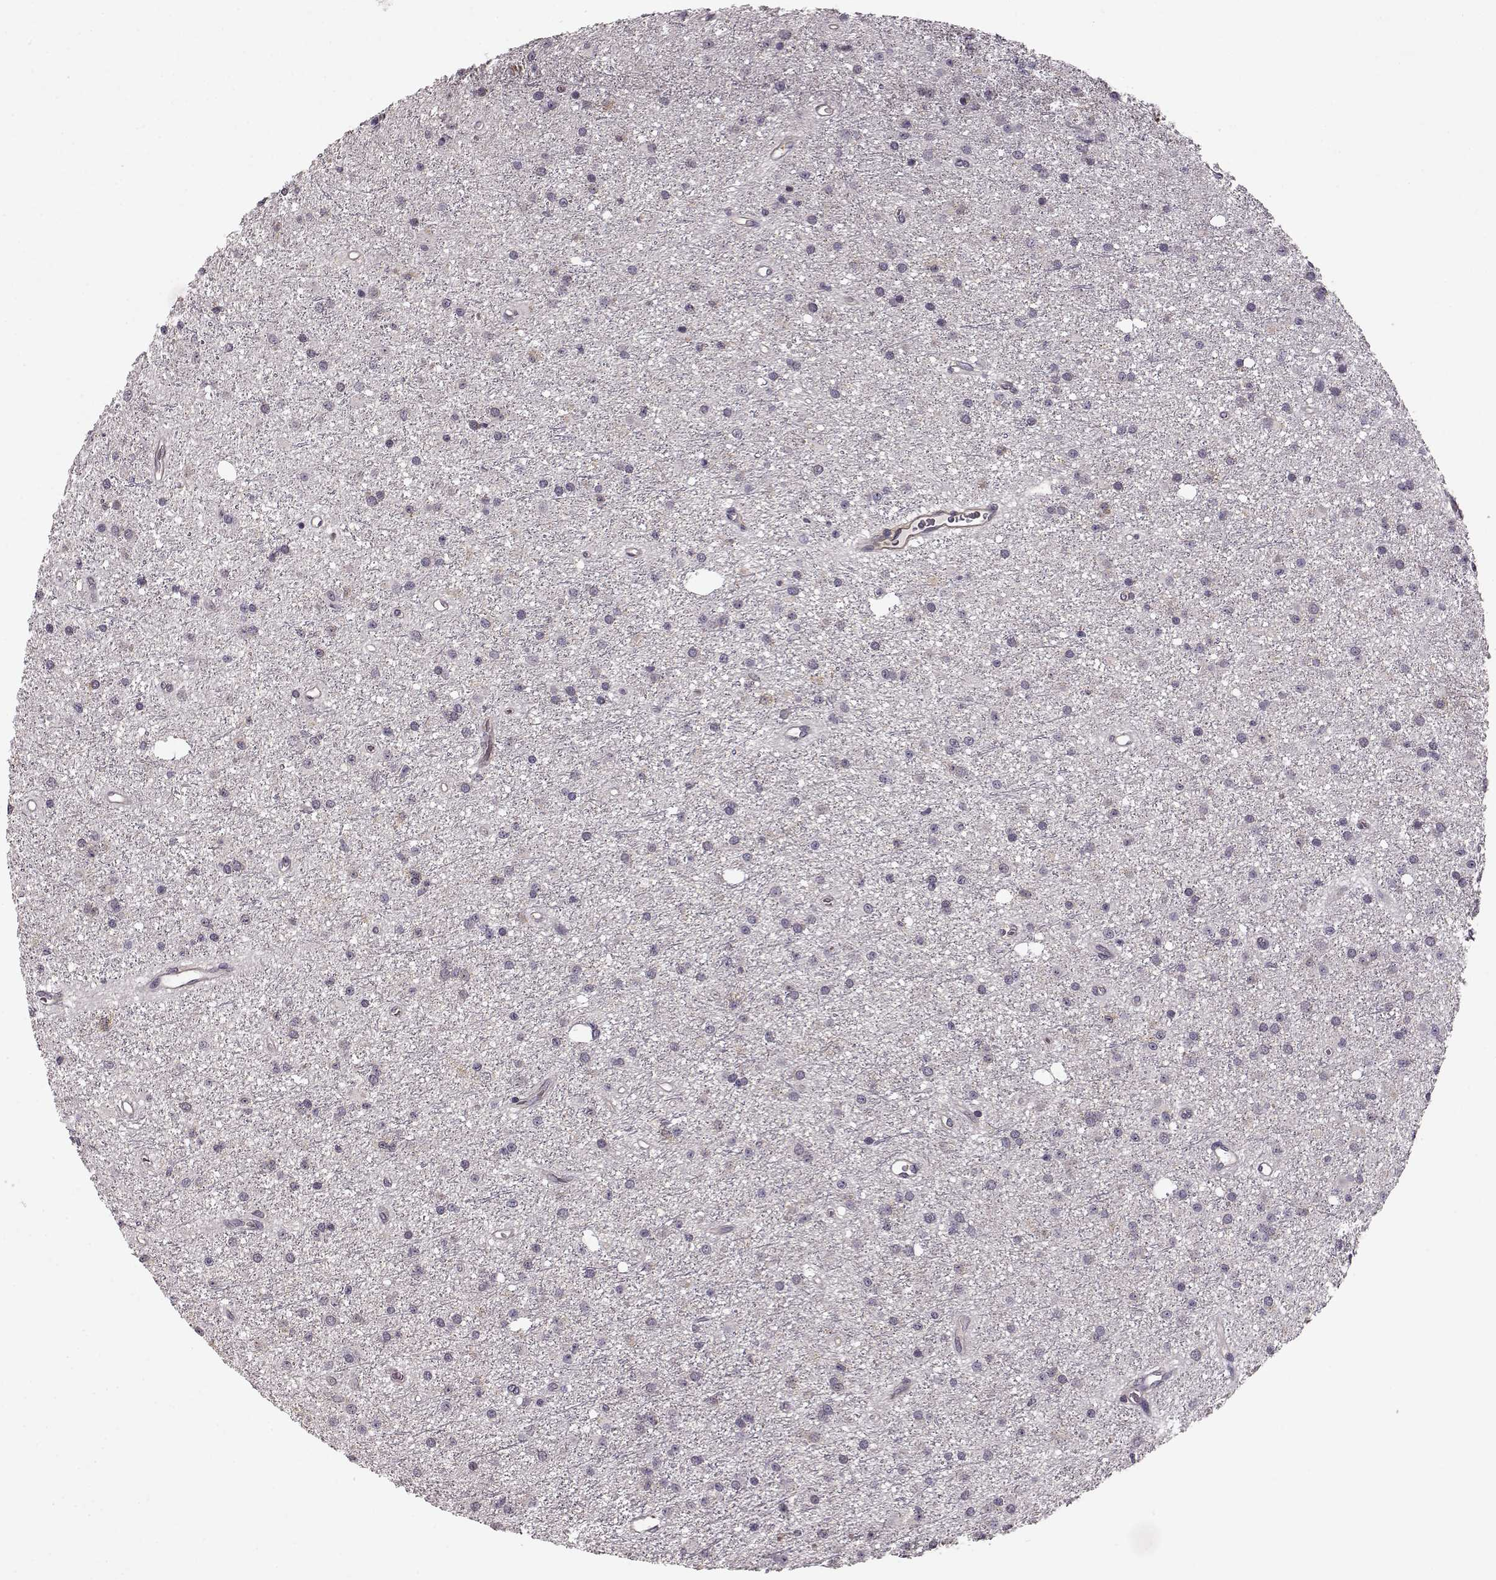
{"staining": {"intensity": "negative", "quantity": "none", "location": "none"}, "tissue": "glioma", "cell_type": "Tumor cells", "image_type": "cancer", "snomed": [{"axis": "morphology", "description": "Glioma, malignant, Low grade"}, {"axis": "topography", "description": "Brain"}], "caption": "Immunohistochemistry (IHC) image of human glioma stained for a protein (brown), which demonstrates no positivity in tumor cells.", "gene": "SLAIN2", "patient": {"sex": "male", "age": 27}}